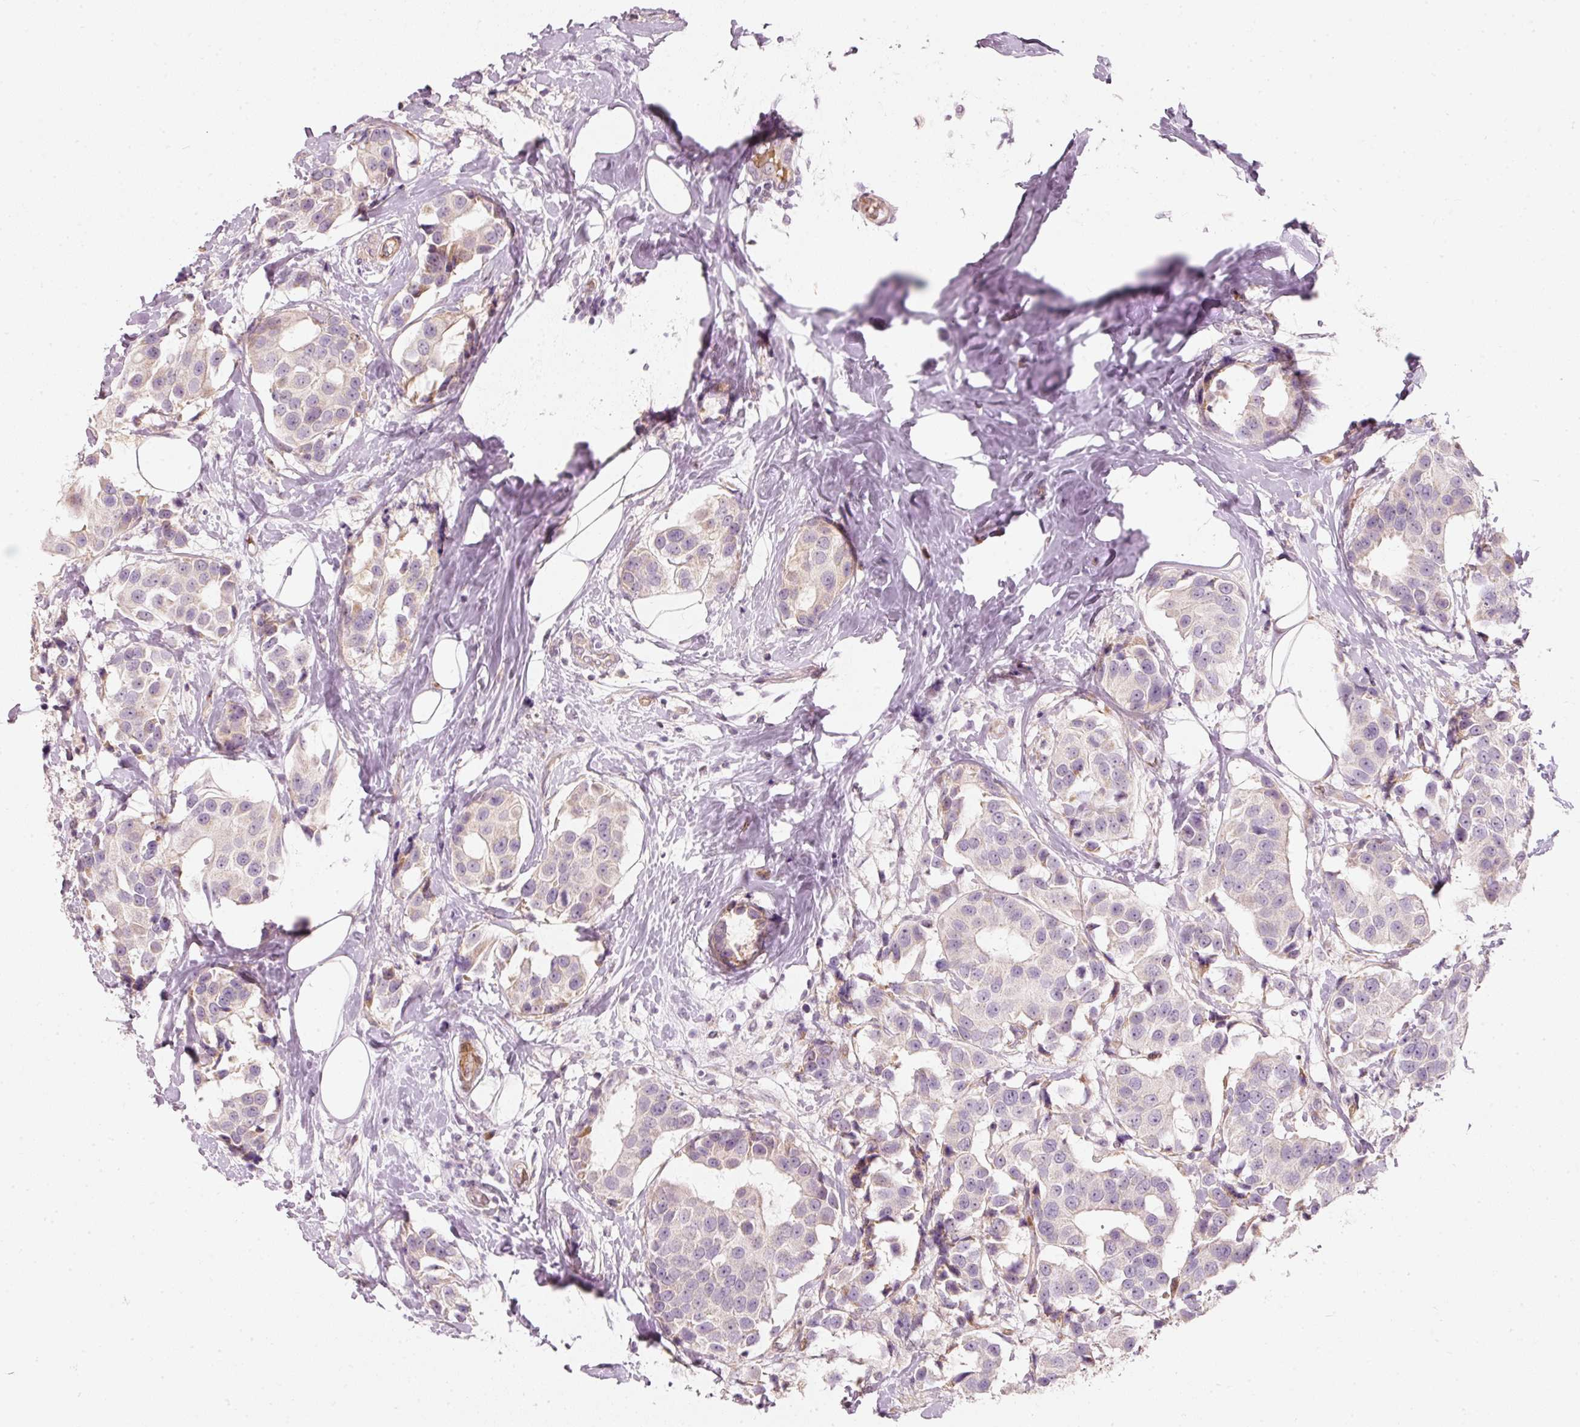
{"staining": {"intensity": "negative", "quantity": "none", "location": "none"}, "tissue": "breast cancer", "cell_type": "Tumor cells", "image_type": "cancer", "snomed": [{"axis": "morphology", "description": "Normal tissue, NOS"}, {"axis": "morphology", "description": "Duct carcinoma"}, {"axis": "topography", "description": "Breast"}], "caption": "Immunohistochemistry histopathology image of neoplastic tissue: breast invasive ductal carcinoma stained with DAB reveals no significant protein staining in tumor cells.", "gene": "KCNQ1", "patient": {"sex": "female", "age": 39}}